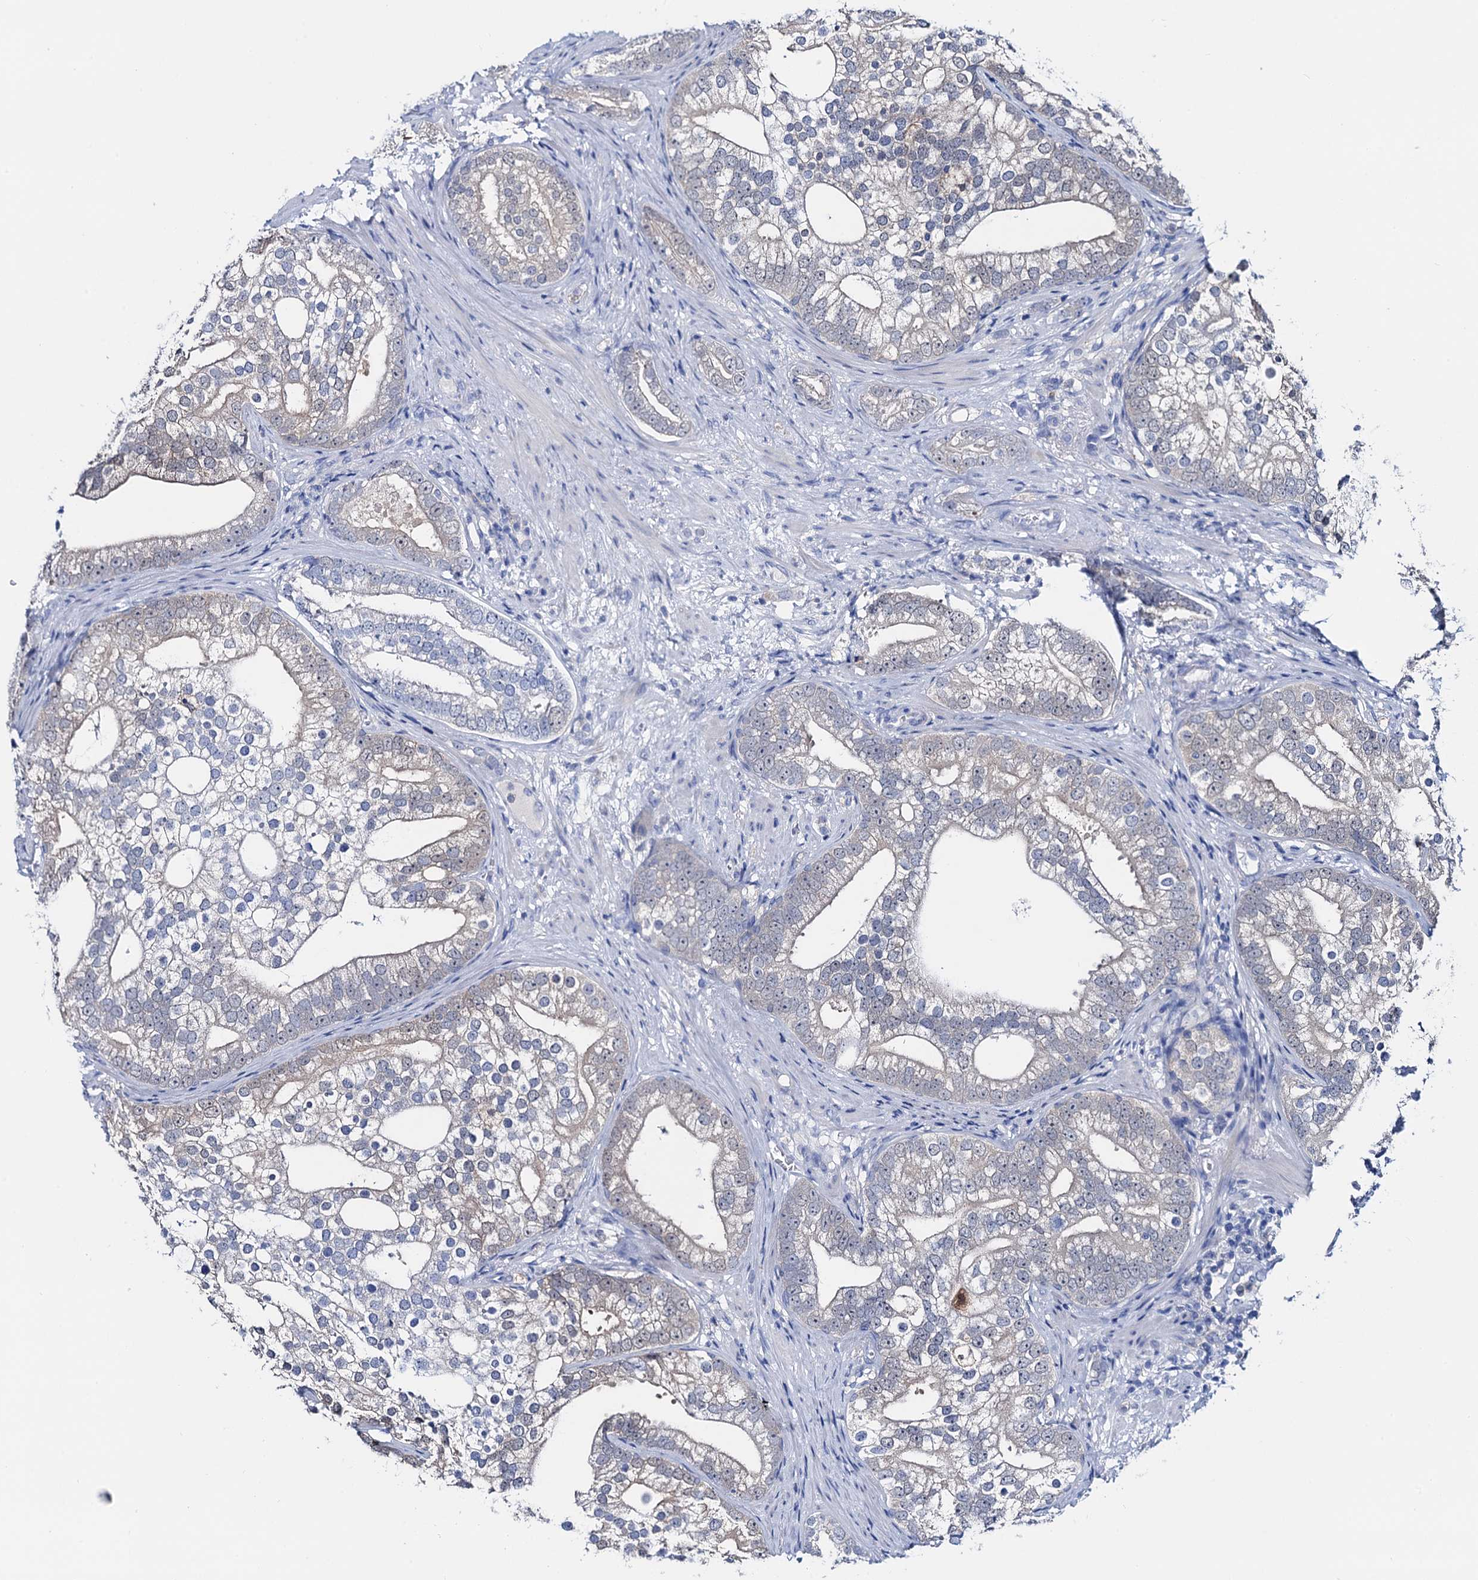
{"staining": {"intensity": "negative", "quantity": "none", "location": "none"}, "tissue": "prostate cancer", "cell_type": "Tumor cells", "image_type": "cancer", "snomed": [{"axis": "morphology", "description": "Adenocarcinoma, High grade"}, {"axis": "topography", "description": "Prostate"}], "caption": "The micrograph displays no staining of tumor cells in high-grade adenocarcinoma (prostate).", "gene": "FAH", "patient": {"sex": "male", "age": 75}}